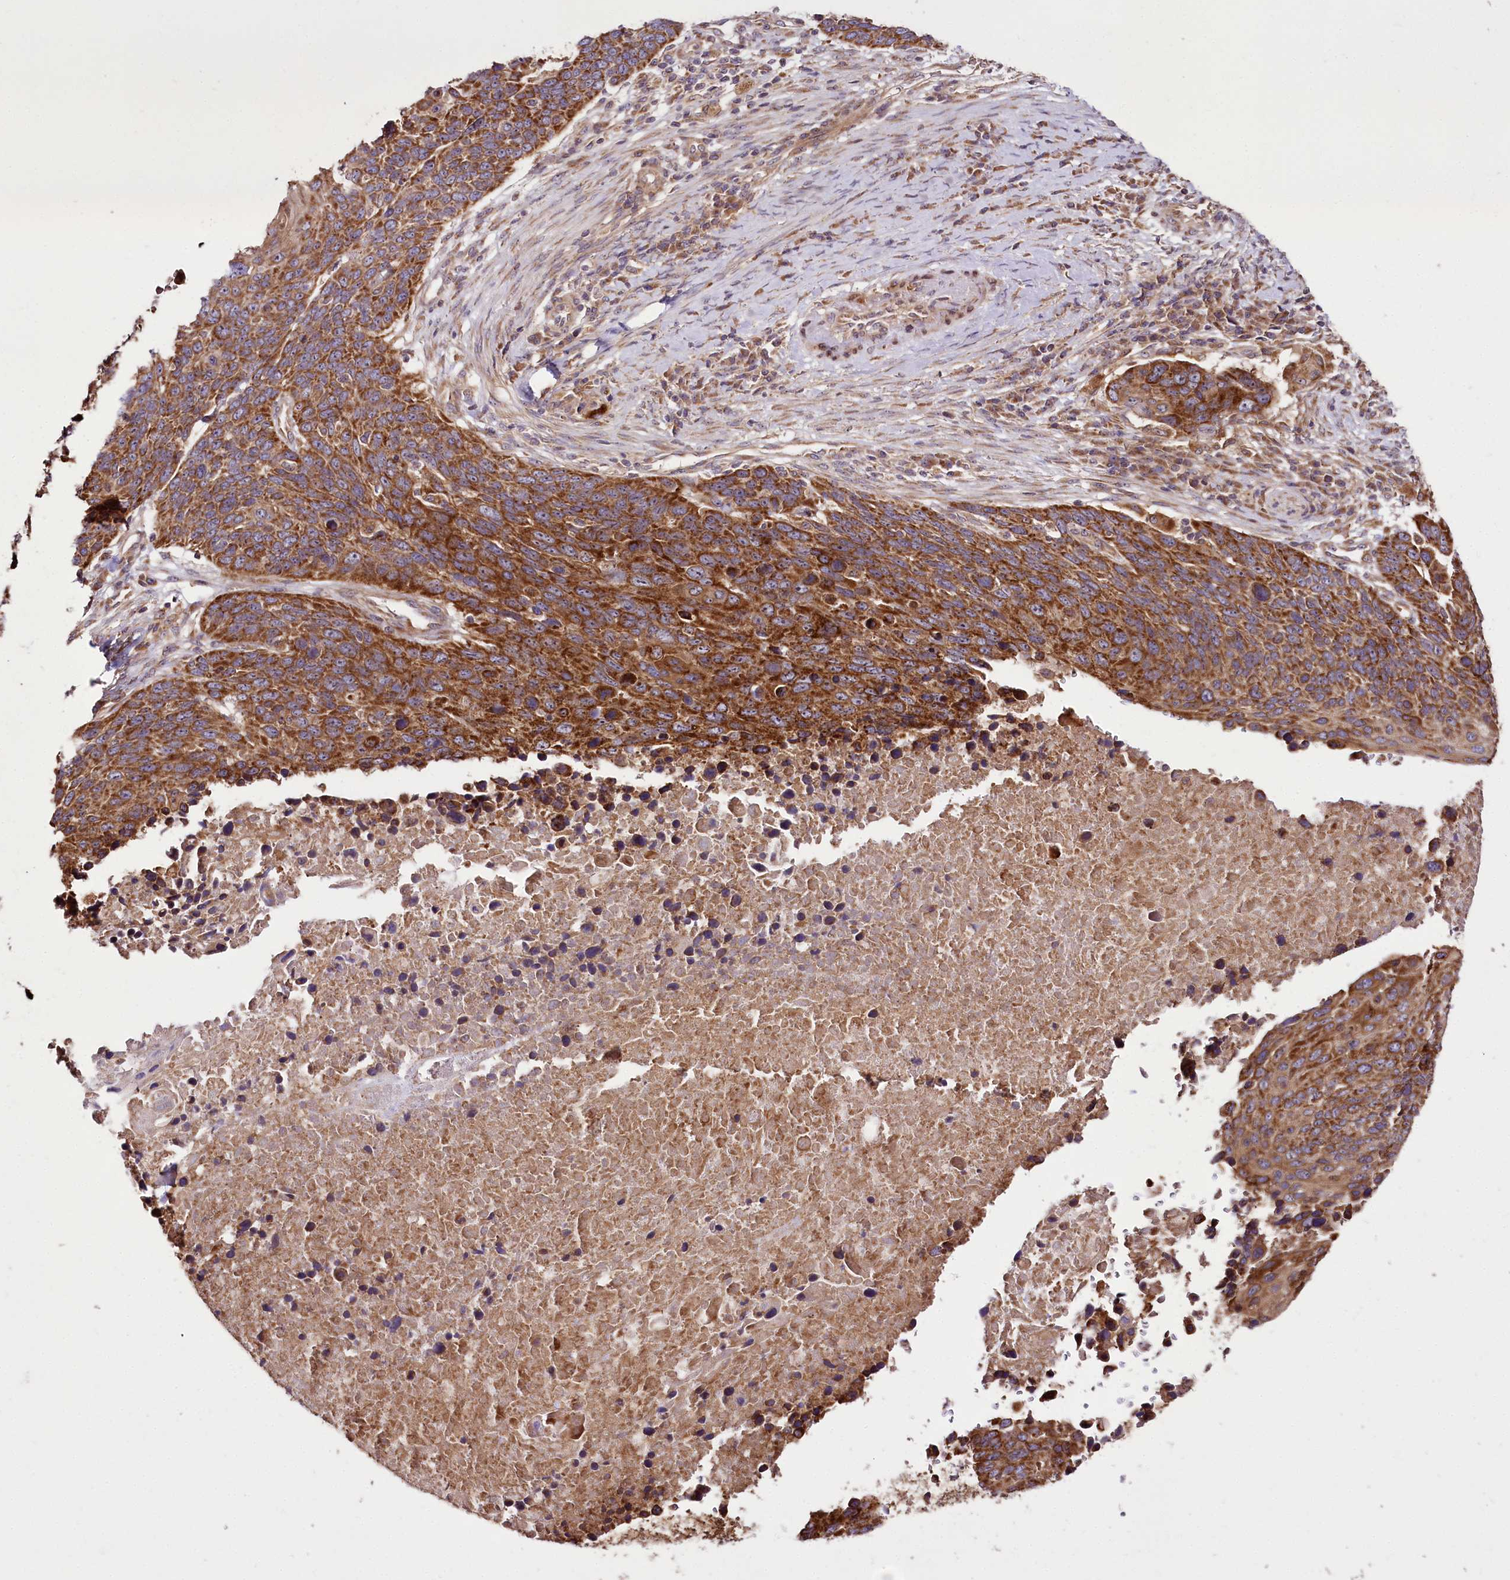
{"staining": {"intensity": "strong", "quantity": ">75%", "location": "cytoplasmic/membranous"}, "tissue": "lung cancer", "cell_type": "Tumor cells", "image_type": "cancer", "snomed": [{"axis": "morphology", "description": "Normal tissue, NOS"}, {"axis": "morphology", "description": "Squamous cell carcinoma, NOS"}, {"axis": "topography", "description": "Lymph node"}, {"axis": "topography", "description": "Lung"}], "caption": "High-magnification brightfield microscopy of squamous cell carcinoma (lung) stained with DAB (3,3'-diaminobenzidine) (brown) and counterstained with hematoxylin (blue). tumor cells exhibit strong cytoplasmic/membranous staining is appreciated in about>75% of cells.", "gene": "RAB7A", "patient": {"sex": "male", "age": 66}}